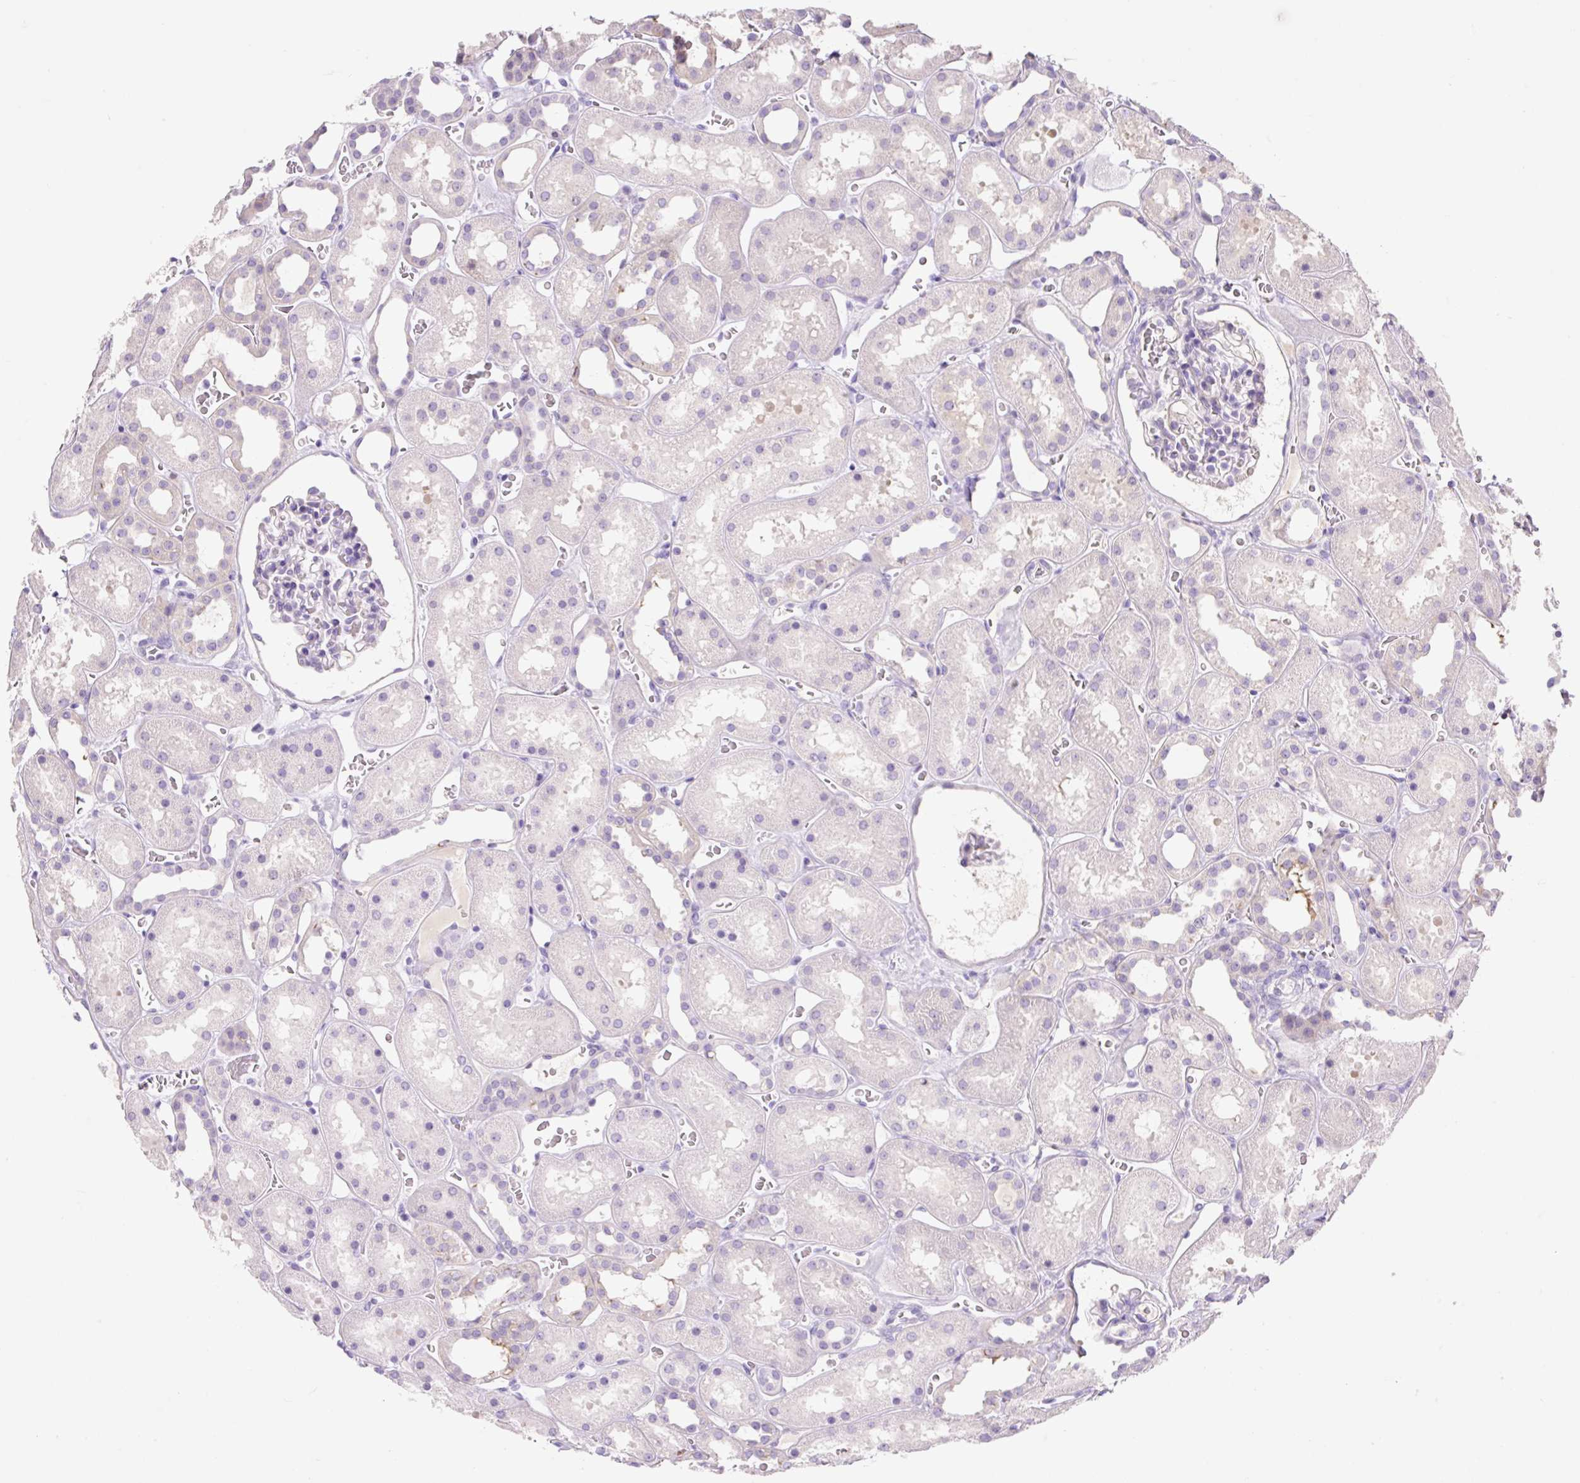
{"staining": {"intensity": "negative", "quantity": "none", "location": "none"}, "tissue": "kidney", "cell_type": "Cells in glomeruli", "image_type": "normal", "snomed": [{"axis": "morphology", "description": "Normal tissue, NOS"}, {"axis": "topography", "description": "Kidney"}], "caption": "Immunohistochemistry (IHC) micrograph of benign human kidney stained for a protein (brown), which exhibits no positivity in cells in glomeruli.", "gene": "ZNF121", "patient": {"sex": "female", "age": 41}}